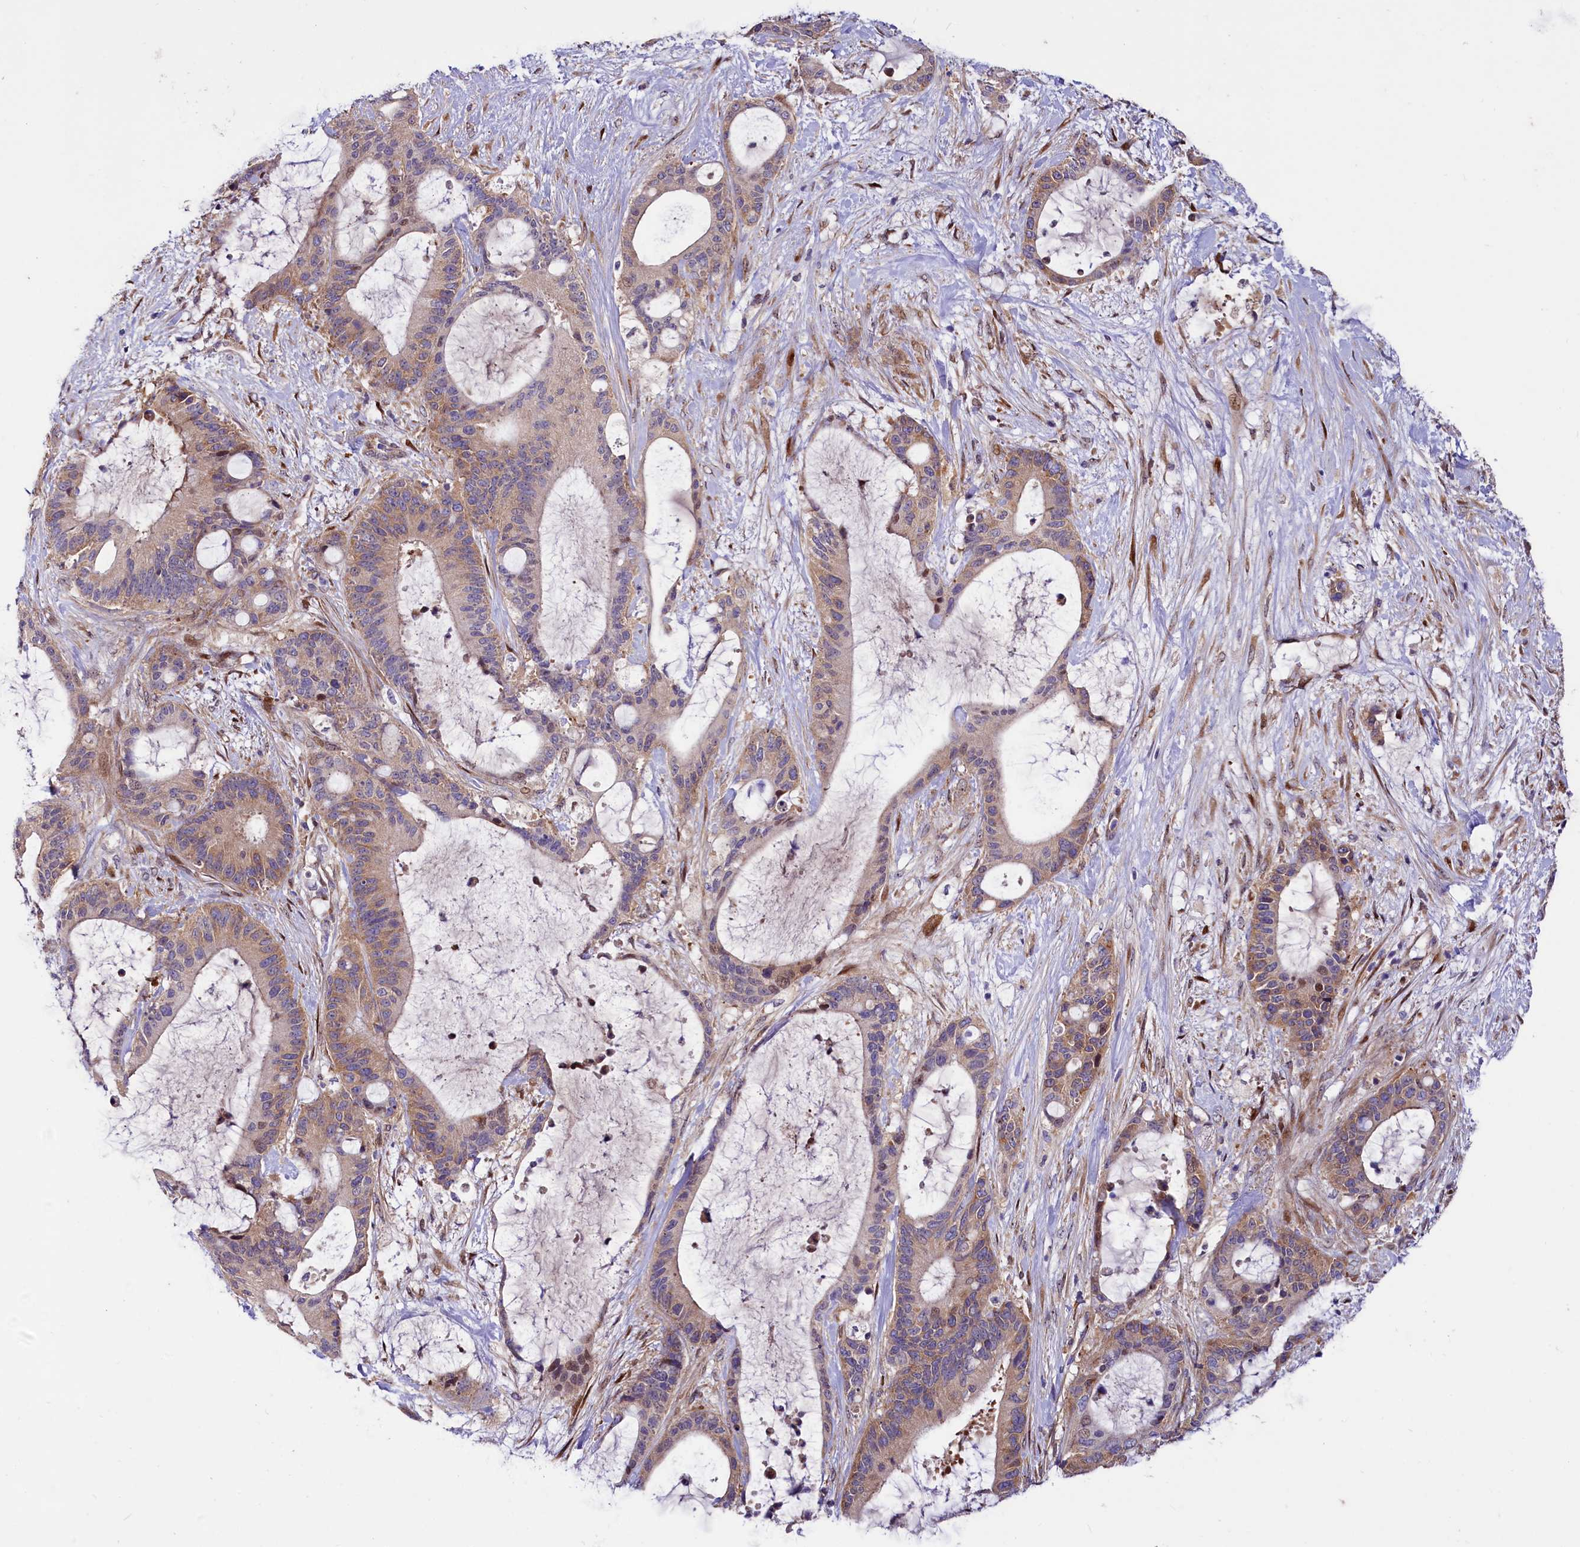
{"staining": {"intensity": "moderate", "quantity": ">75%", "location": "cytoplasmic/membranous,nuclear"}, "tissue": "liver cancer", "cell_type": "Tumor cells", "image_type": "cancer", "snomed": [{"axis": "morphology", "description": "Normal tissue, NOS"}, {"axis": "morphology", "description": "Cholangiocarcinoma"}, {"axis": "topography", "description": "Liver"}, {"axis": "topography", "description": "Peripheral nerve tissue"}], "caption": "A high-resolution histopathology image shows IHC staining of liver cancer, which displays moderate cytoplasmic/membranous and nuclear staining in approximately >75% of tumor cells.", "gene": "PDZRN3", "patient": {"sex": "female", "age": 73}}